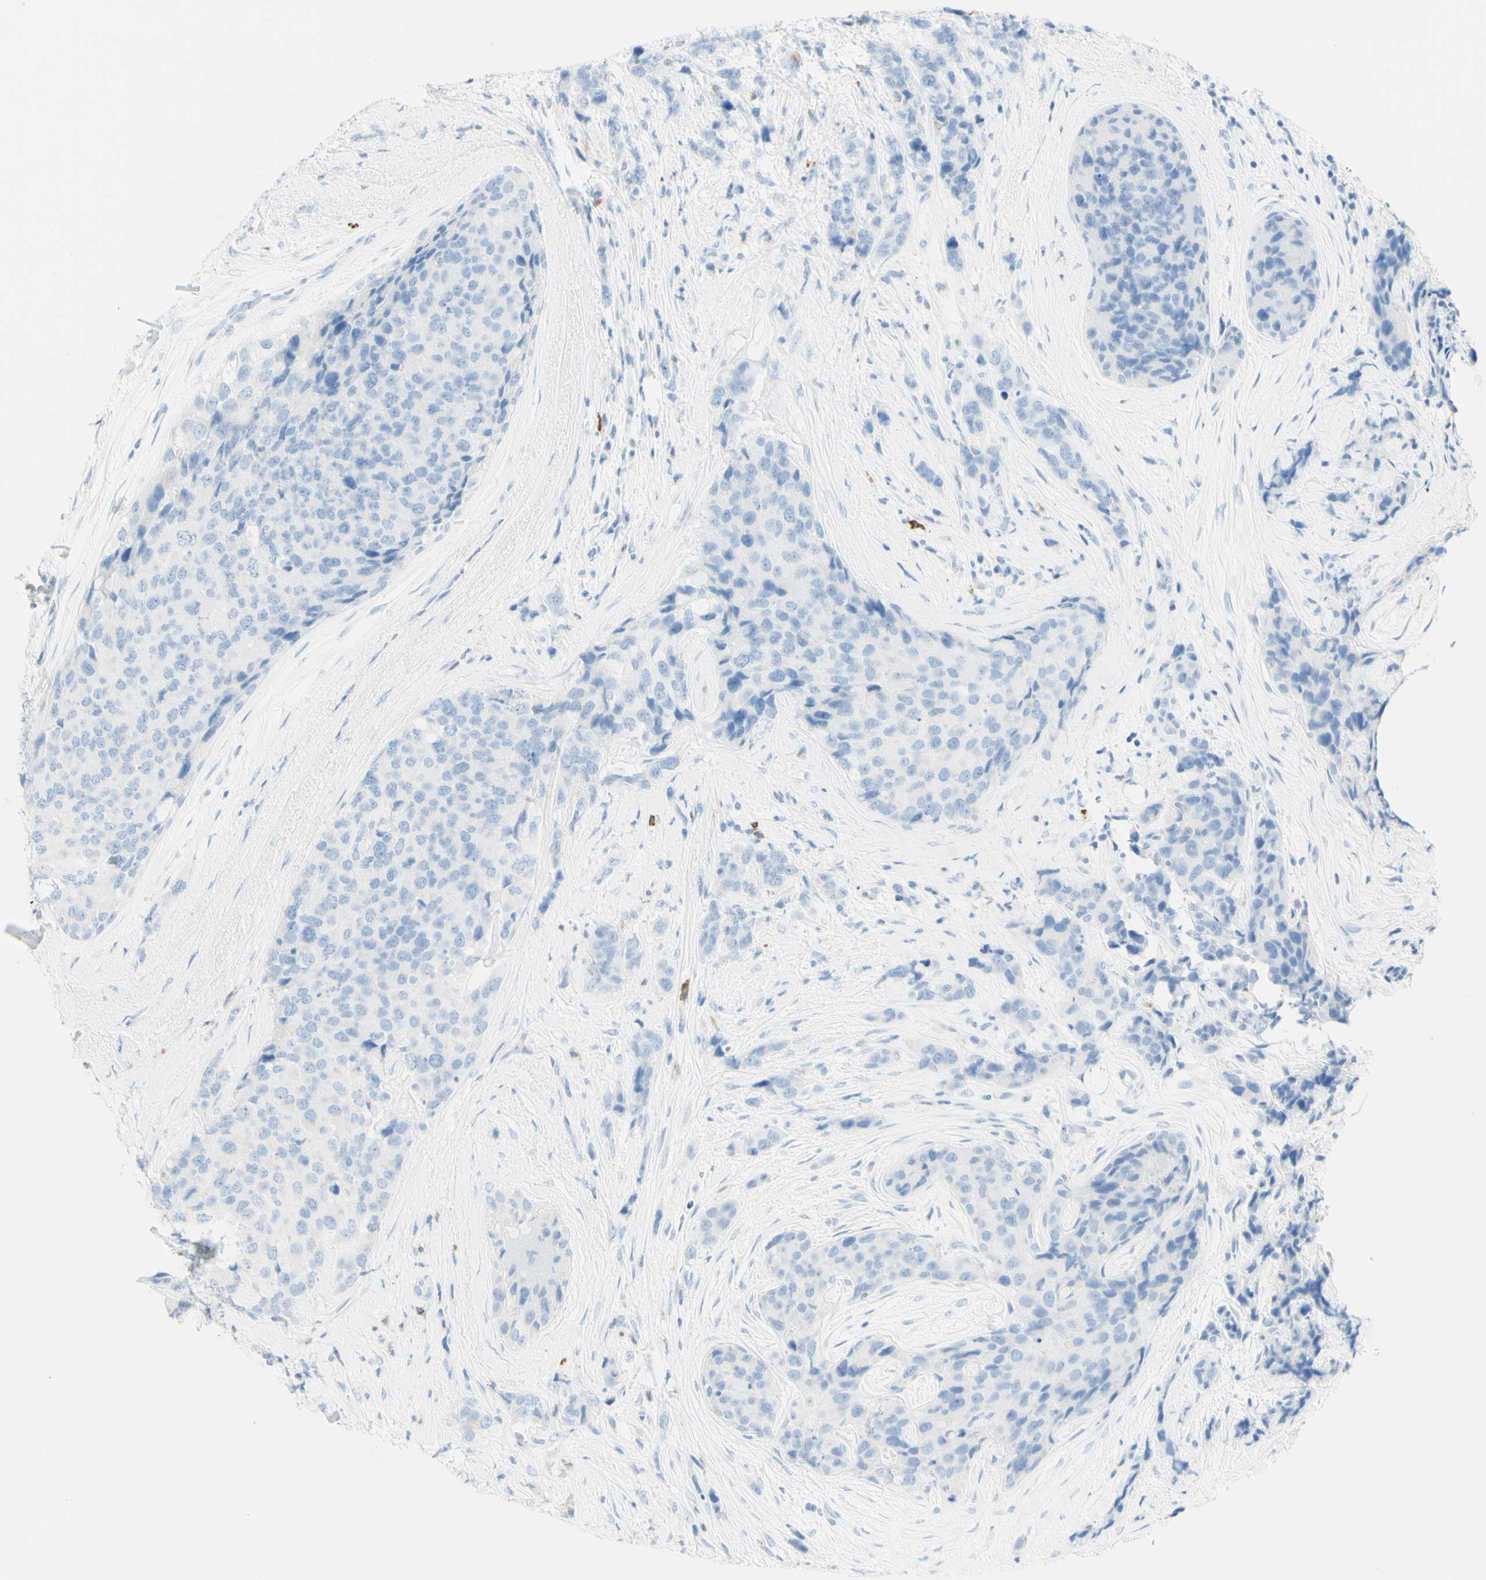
{"staining": {"intensity": "negative", "quantity": "none", "location": "none"}, "tissue": "breast cancer", "cell_type": "Tumor cells", "image_type": "cancer", "snomed": [{"axis": "morphology", "description": "Lobular carcinoma"}, {"axis": "topography", "description": "Breast"}], "caption": "High magnification brightfield microscopy of breast lobular carcinoma stained with DAB (3,3'-diaminobenzidine) (brown) and counterstained with hematoxylin (blue): tumor cells show no significant expression.", "gene": "LETM1", "patient": {"sex": "female", "age": 59}}